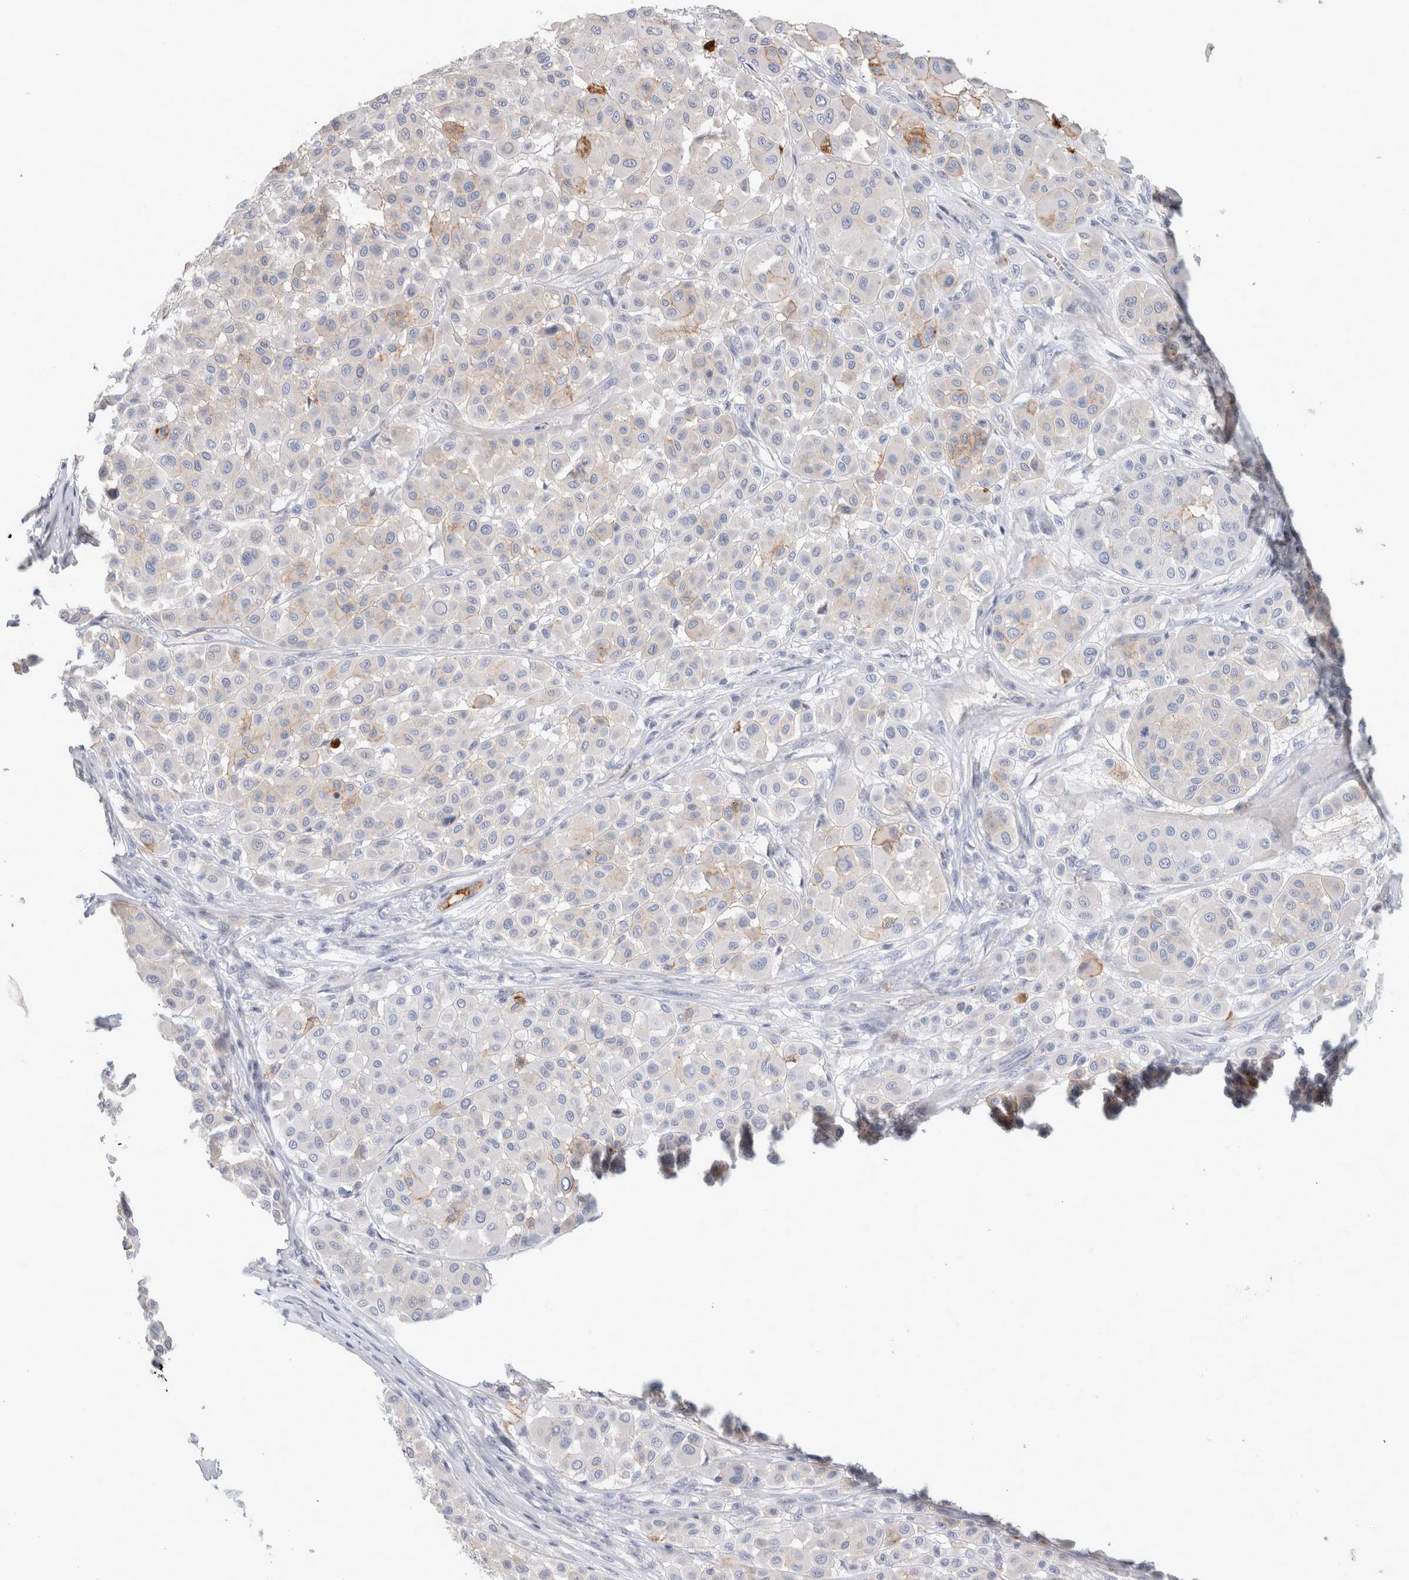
{"staining": {"intensity": "strong", "quantity": "<25%", "location": "cytoplasmic/membranous"}, "tissue": "melanoma", "cell_type": "Tumor cells", "image_type": "cancer", "snomed": [{"axis": "morphology", "description": "Malignant melanoma, Metastatic site"}, {"axis": "topography", "description": "Soft tissue"}], "caption": "Protein expression analysis of melanoma reveals strong cytoplasmic/membranous staining in approximately <25% of tumor cells. The protein of interest is stained brown, and the nuclei are stained in blue (DAB (3,3'-diaminobenzidine) IHC with brightfield microscopy, high magnification).", "gene": "CD55", "patient": {"sex": "male", "age": 41}}